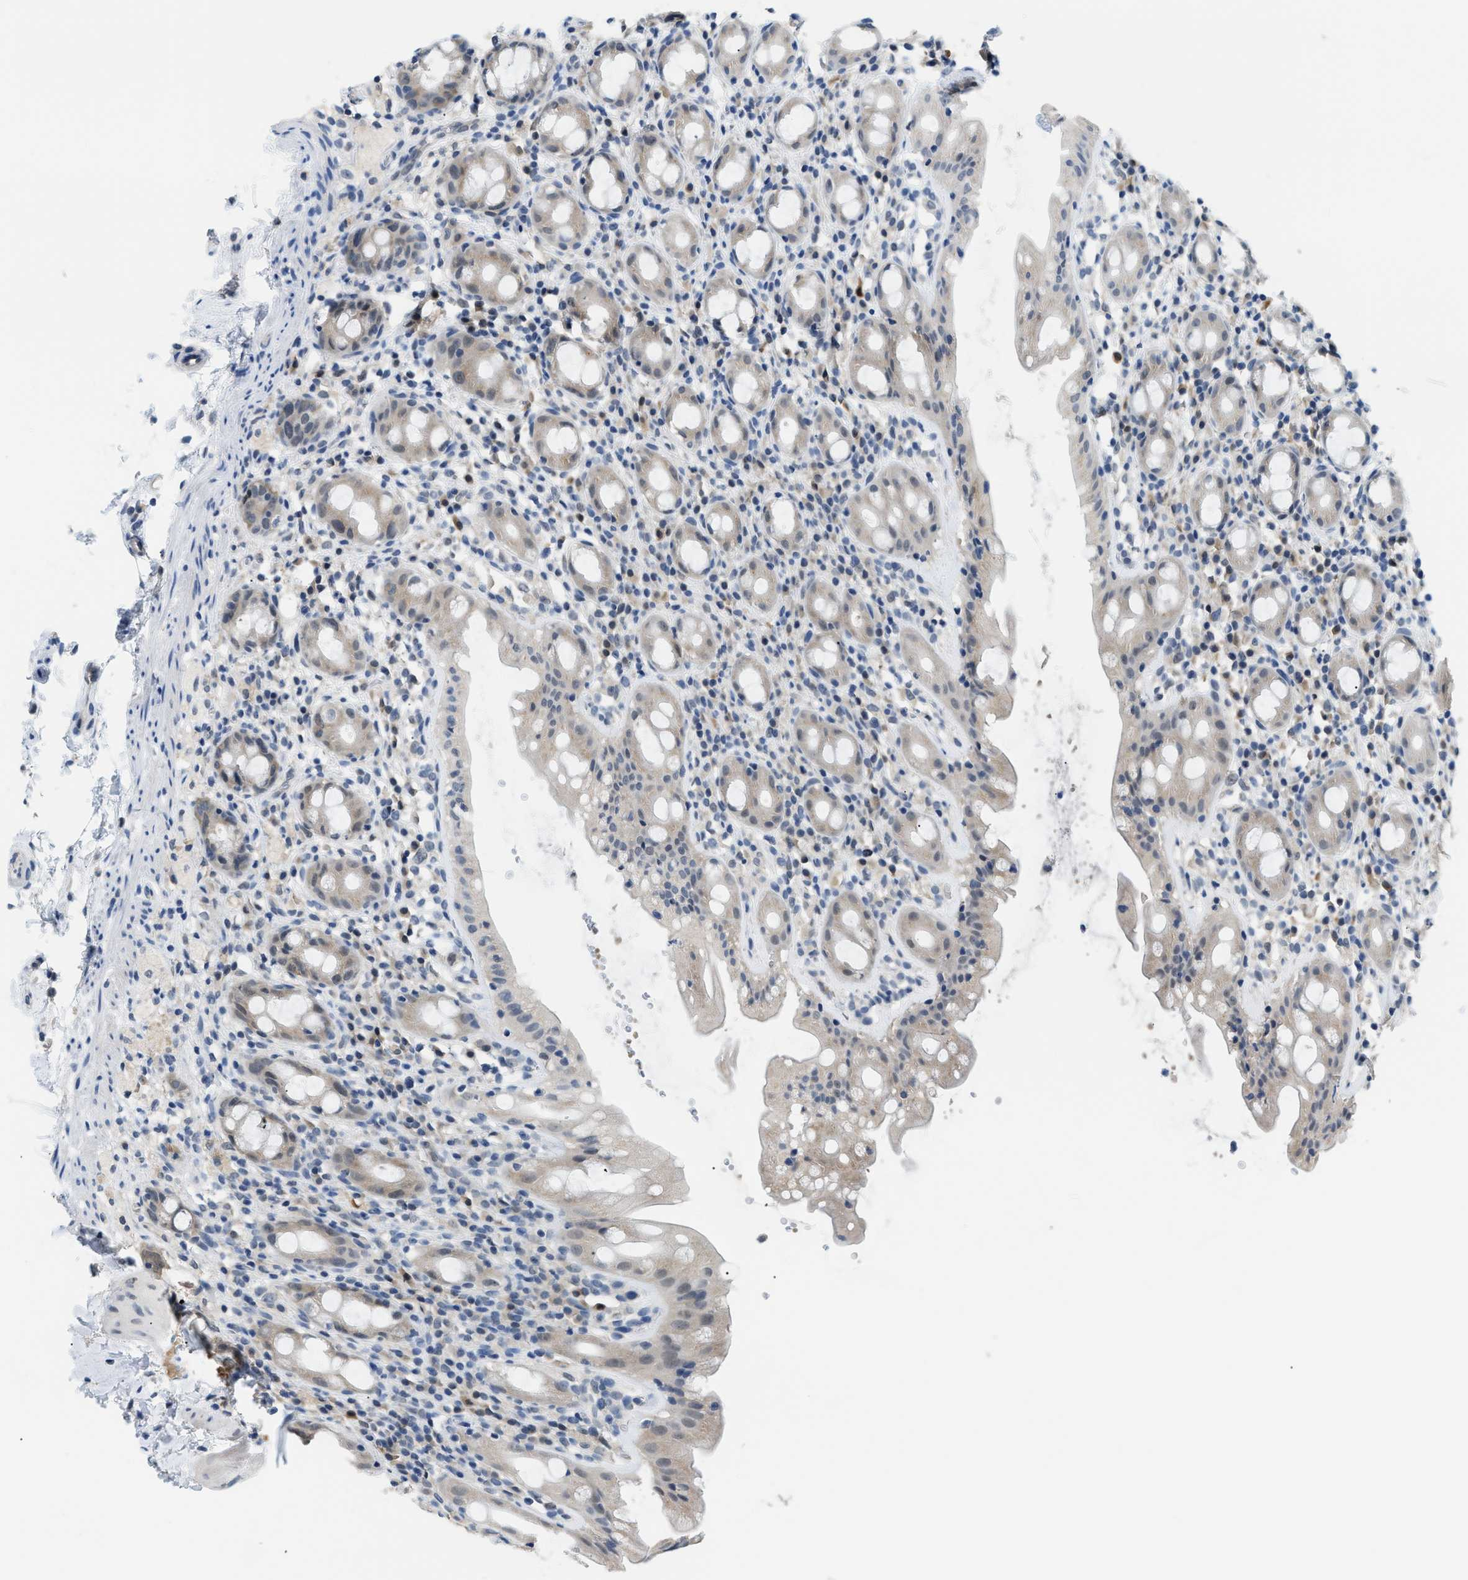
{"staining": {"intensity": "negative", "quantity": "none", "location": "none"}, "tissue": "rectum", "cell_type": "Glandular cells", "image_type": "normal", "snomed": [{"axis": "morphology", "description": "Normal tissue, NOS"}, {"axis": "topography", "description": "Rectum"}], "caption": "The micrograph exhibits no staining of glandular cells in normal rectum. Brightfield microscopy of immunohistochemistry (IHC) stained with DAB (3,3'-diaminobenzidine) (brown) and hematoxylin (blue), captured at high magnification.", "gene": "PSAT1", "patient": {"sex": "male", "age": 44}}